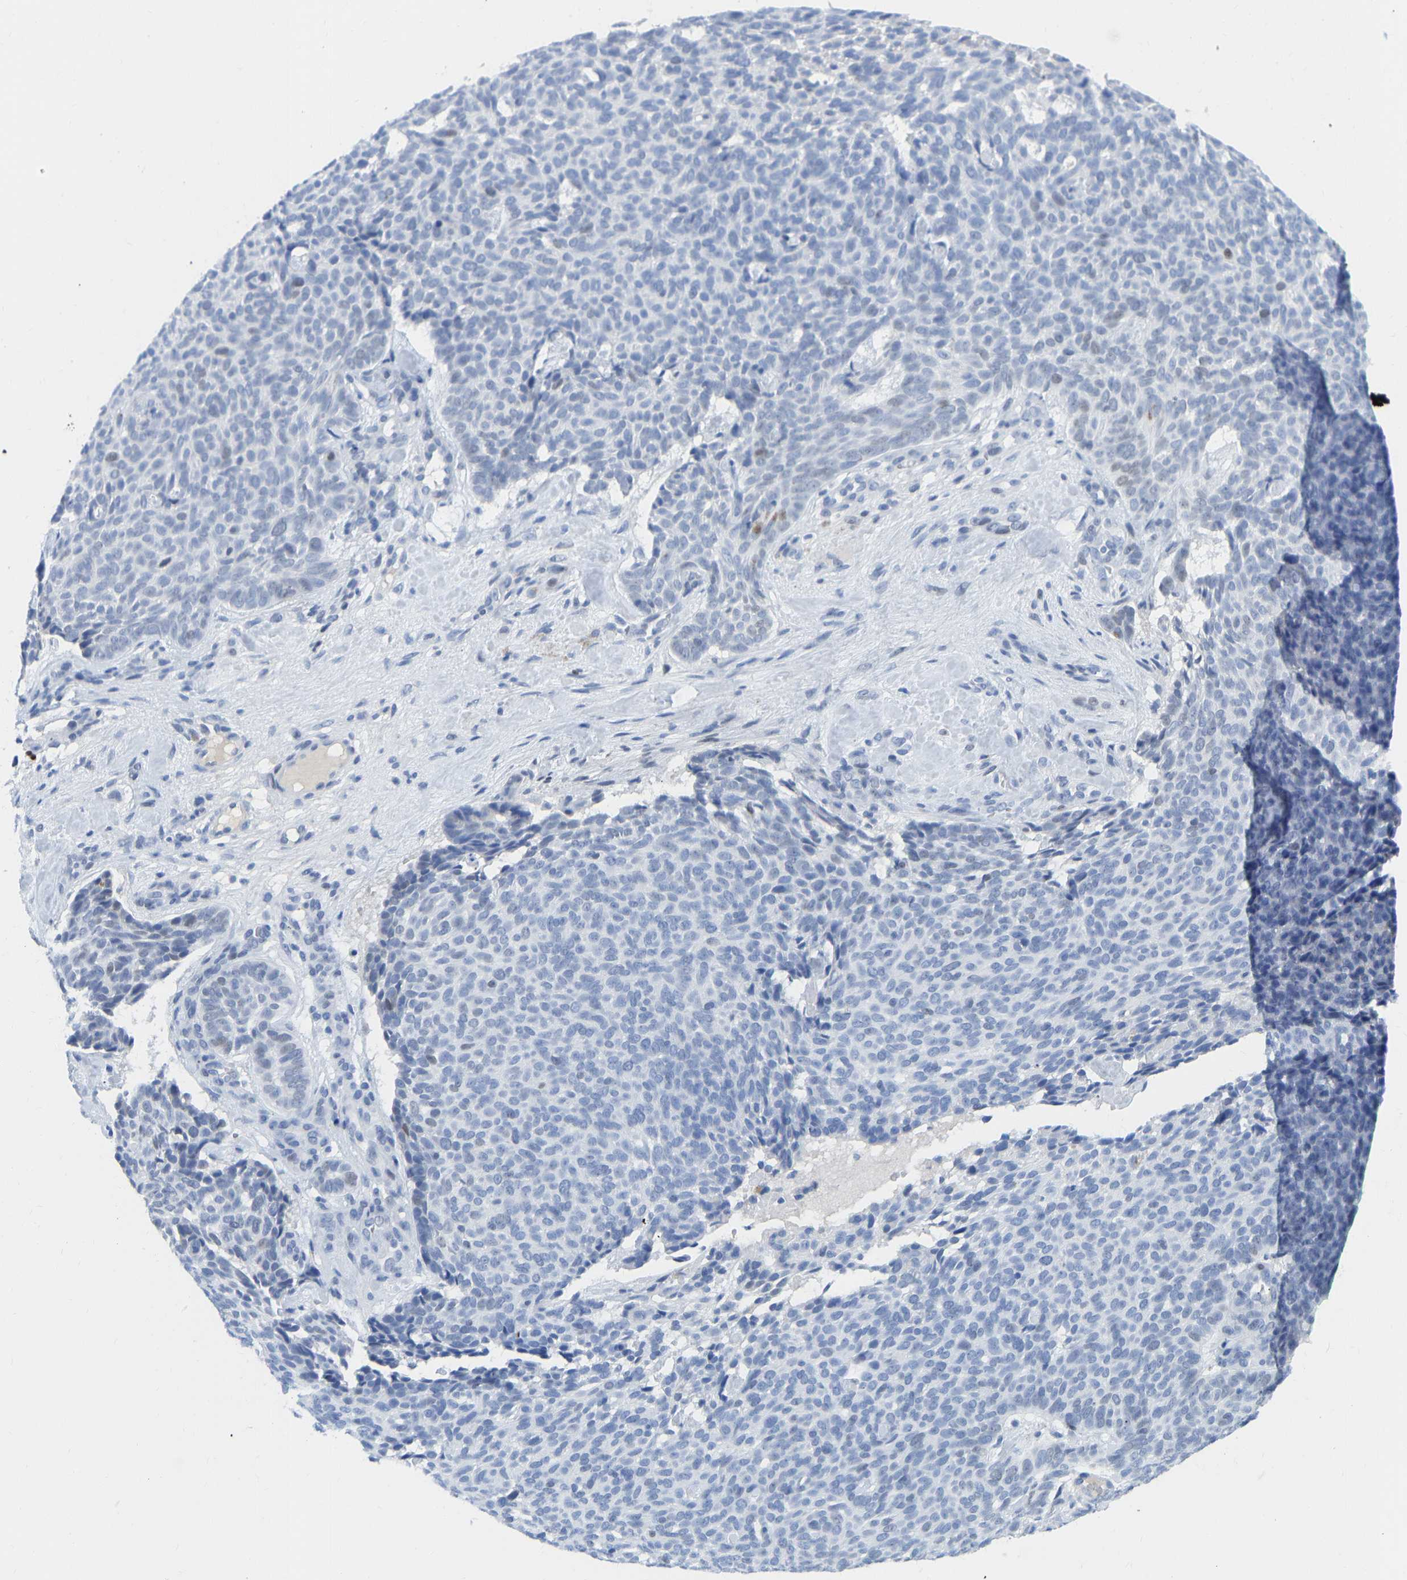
{"staining": {"intensity": "negative", "quantity": "none", "location": "none"}, "tissue": "skin cancer", "cell_type": "Tumor cells", "image_type": "cancer", "snomed": [{"axis": "morphology", "description": "Basal cell carcinoma"}, {"axis": "topography", "description": "Skin"}], "caption": "High magnification brightfield microscopy of skin basal cell carcinoma stained with DAB (3,3'-diaminobenzidine) (brown) and counterstained with hematoxylin (blue): tumor cells show no significant expression.", "gene": "TCF7", "patient": {"sex": "male", "age": 61}}